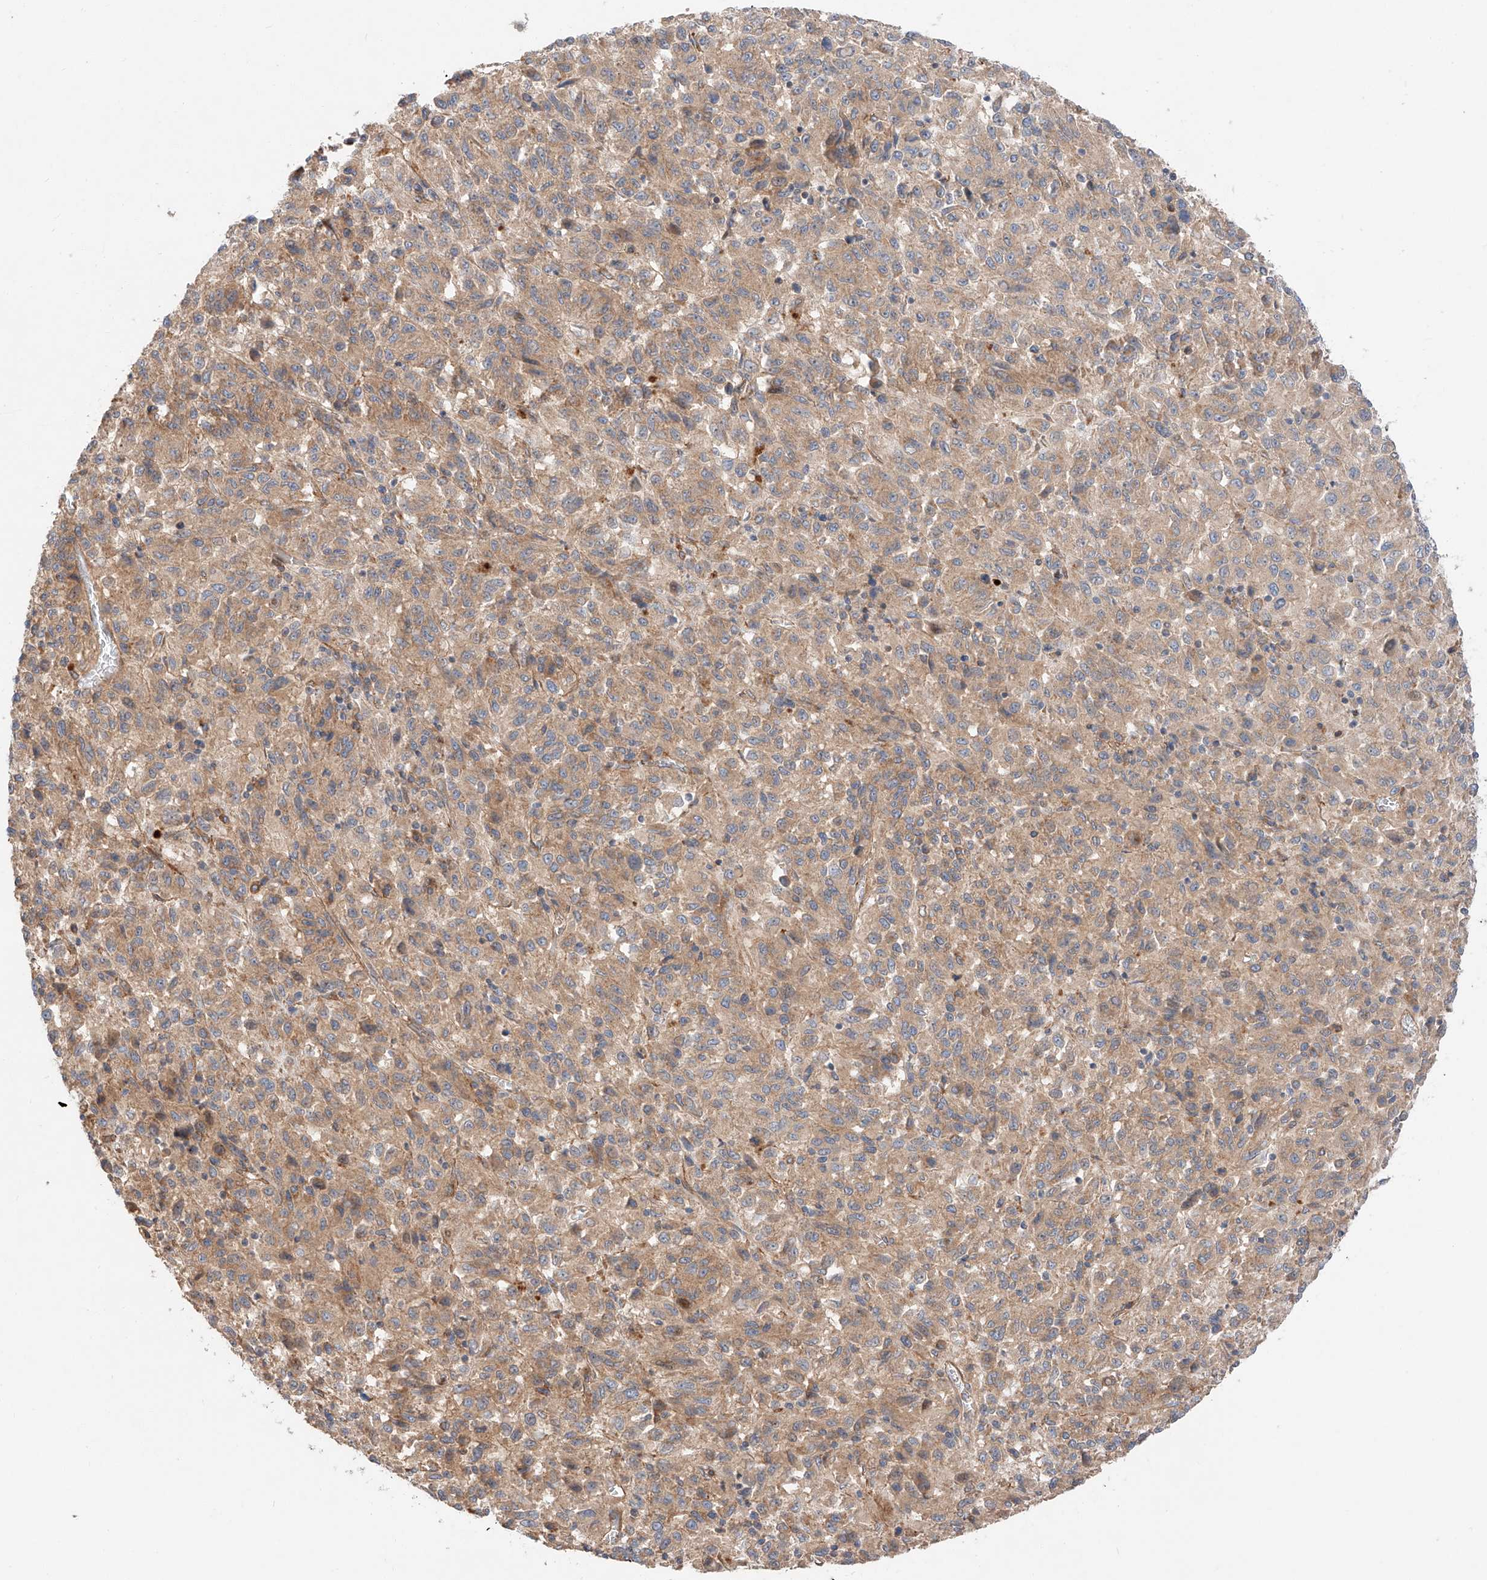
{"staining": {"intensity": "moderate", "quantity": ">75%", "location": "cytoplasmic/membranous"}, "tissue": "melanoma", "cell_type": "Tumor cells", "image_type": "cancer", "snomed": [{"axis": "morphology", "description": "Malignant melanoma, Metastatic site"}, {"axis": "topography", "description": "Lung"}], "caption": "Immunohistochemistry (IHC) photomicrograph of neoplastic tissue: human melanoma stained using IHC displays medium levels of moderate protein expression localized specifically in the cytoplasmic/membranous of tumor cells, appearing as a cytoplasmic/membranous brown color.", "gene": "MINDY4", "patient": {"sex": "male", "age": 64}}